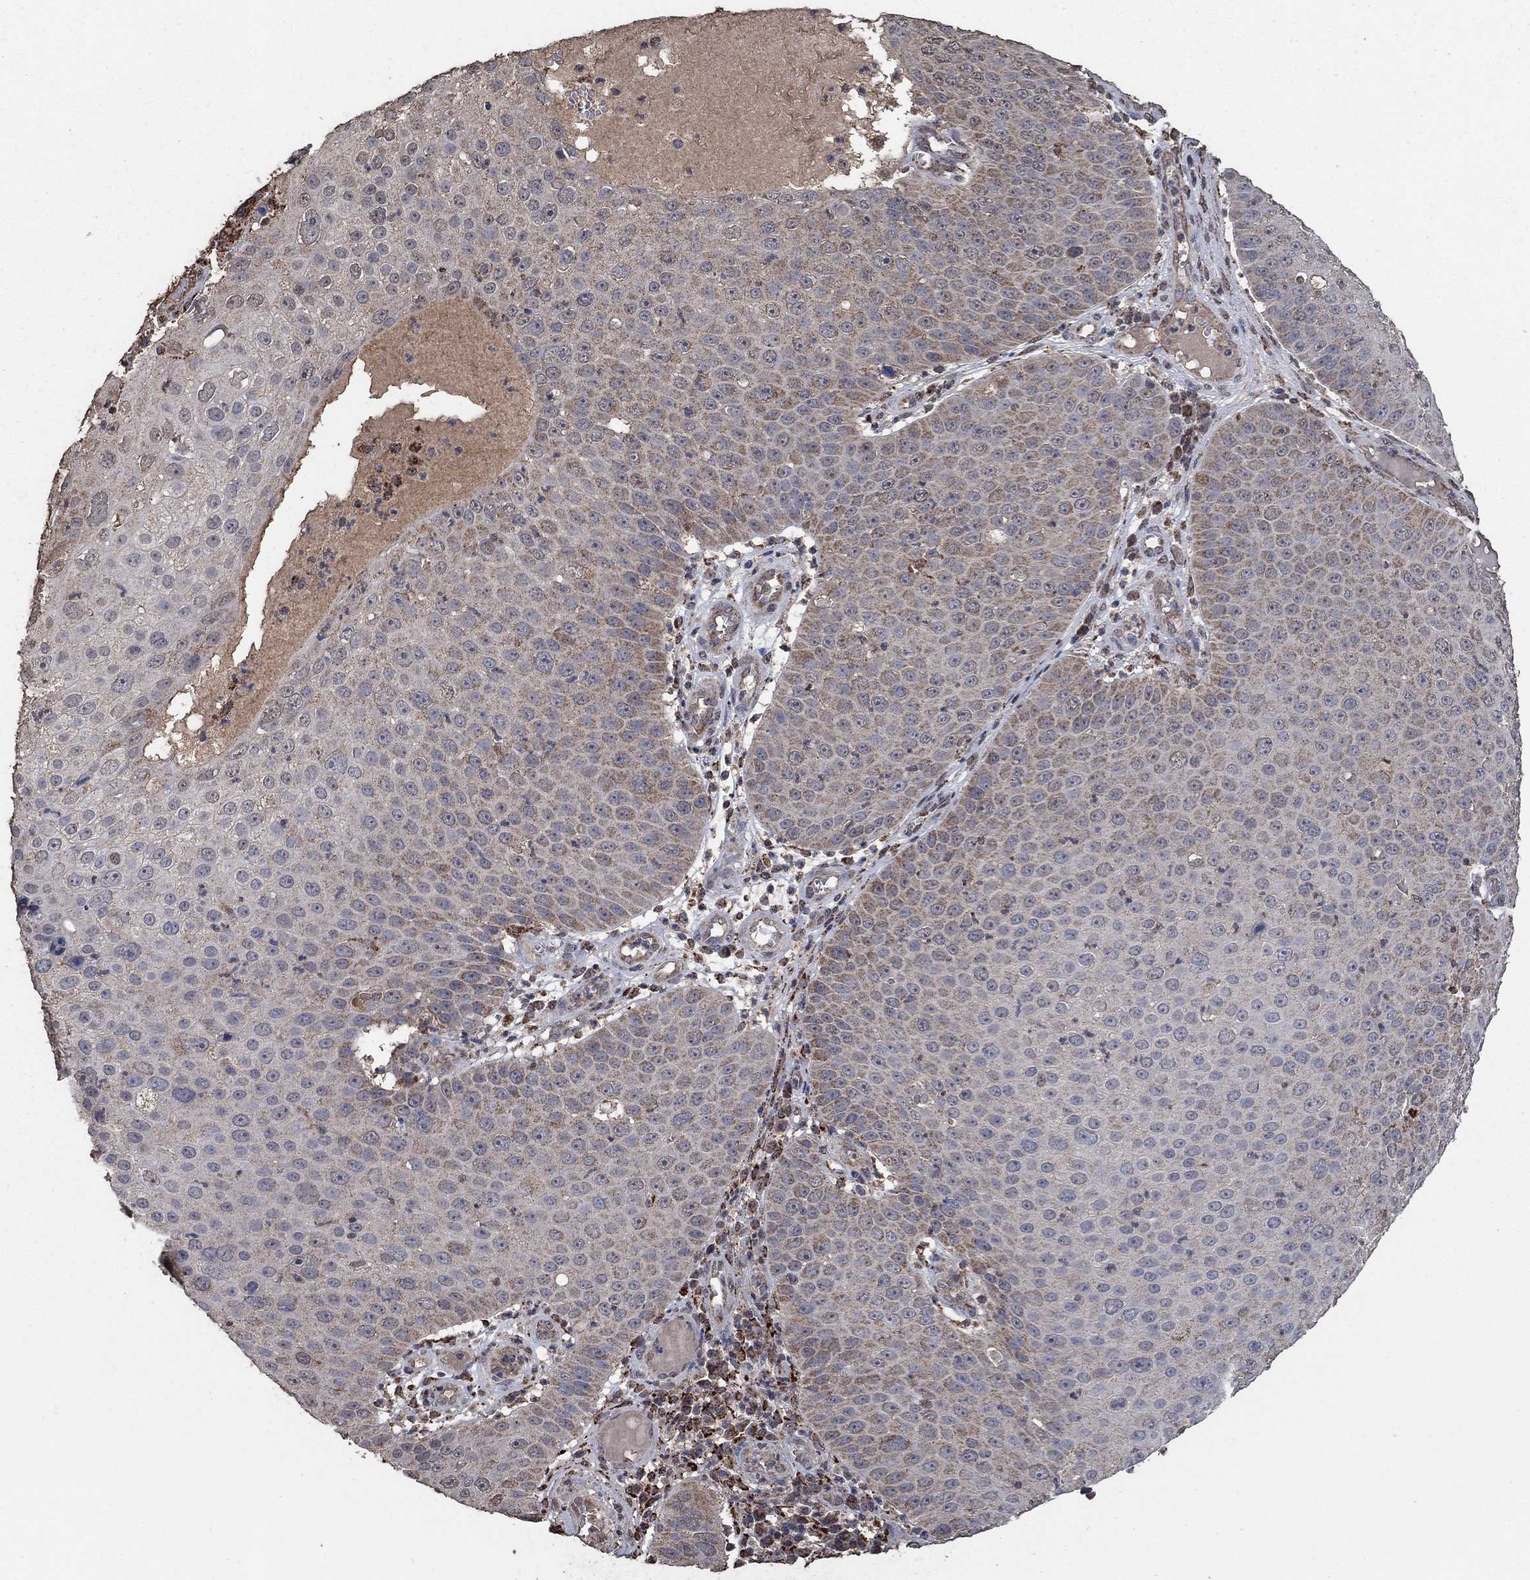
{"staining": {"intensity": "weak", "quantity": "25%-75%", "location": "cytoplasmic/membranous"}, "tissue": "skin cancer", "cell_type": "Tumor cells", "image_type": "cancer", "snomed": [{"axis": "morphology", "description": "Squamous cell carcinoma, NOS"}, {"axis": "topography", "description": "Skin"}], "caption": "A high-resolution micrograph shows immunohistochemistry staining of skin cancer (squamous cell carcinoma), which displays weak cytoplasmic/membranous expression in about 25%-75% of tumor cells.", "gene": "MRPS24", "patient": {"sex": "male", "age": 71}}